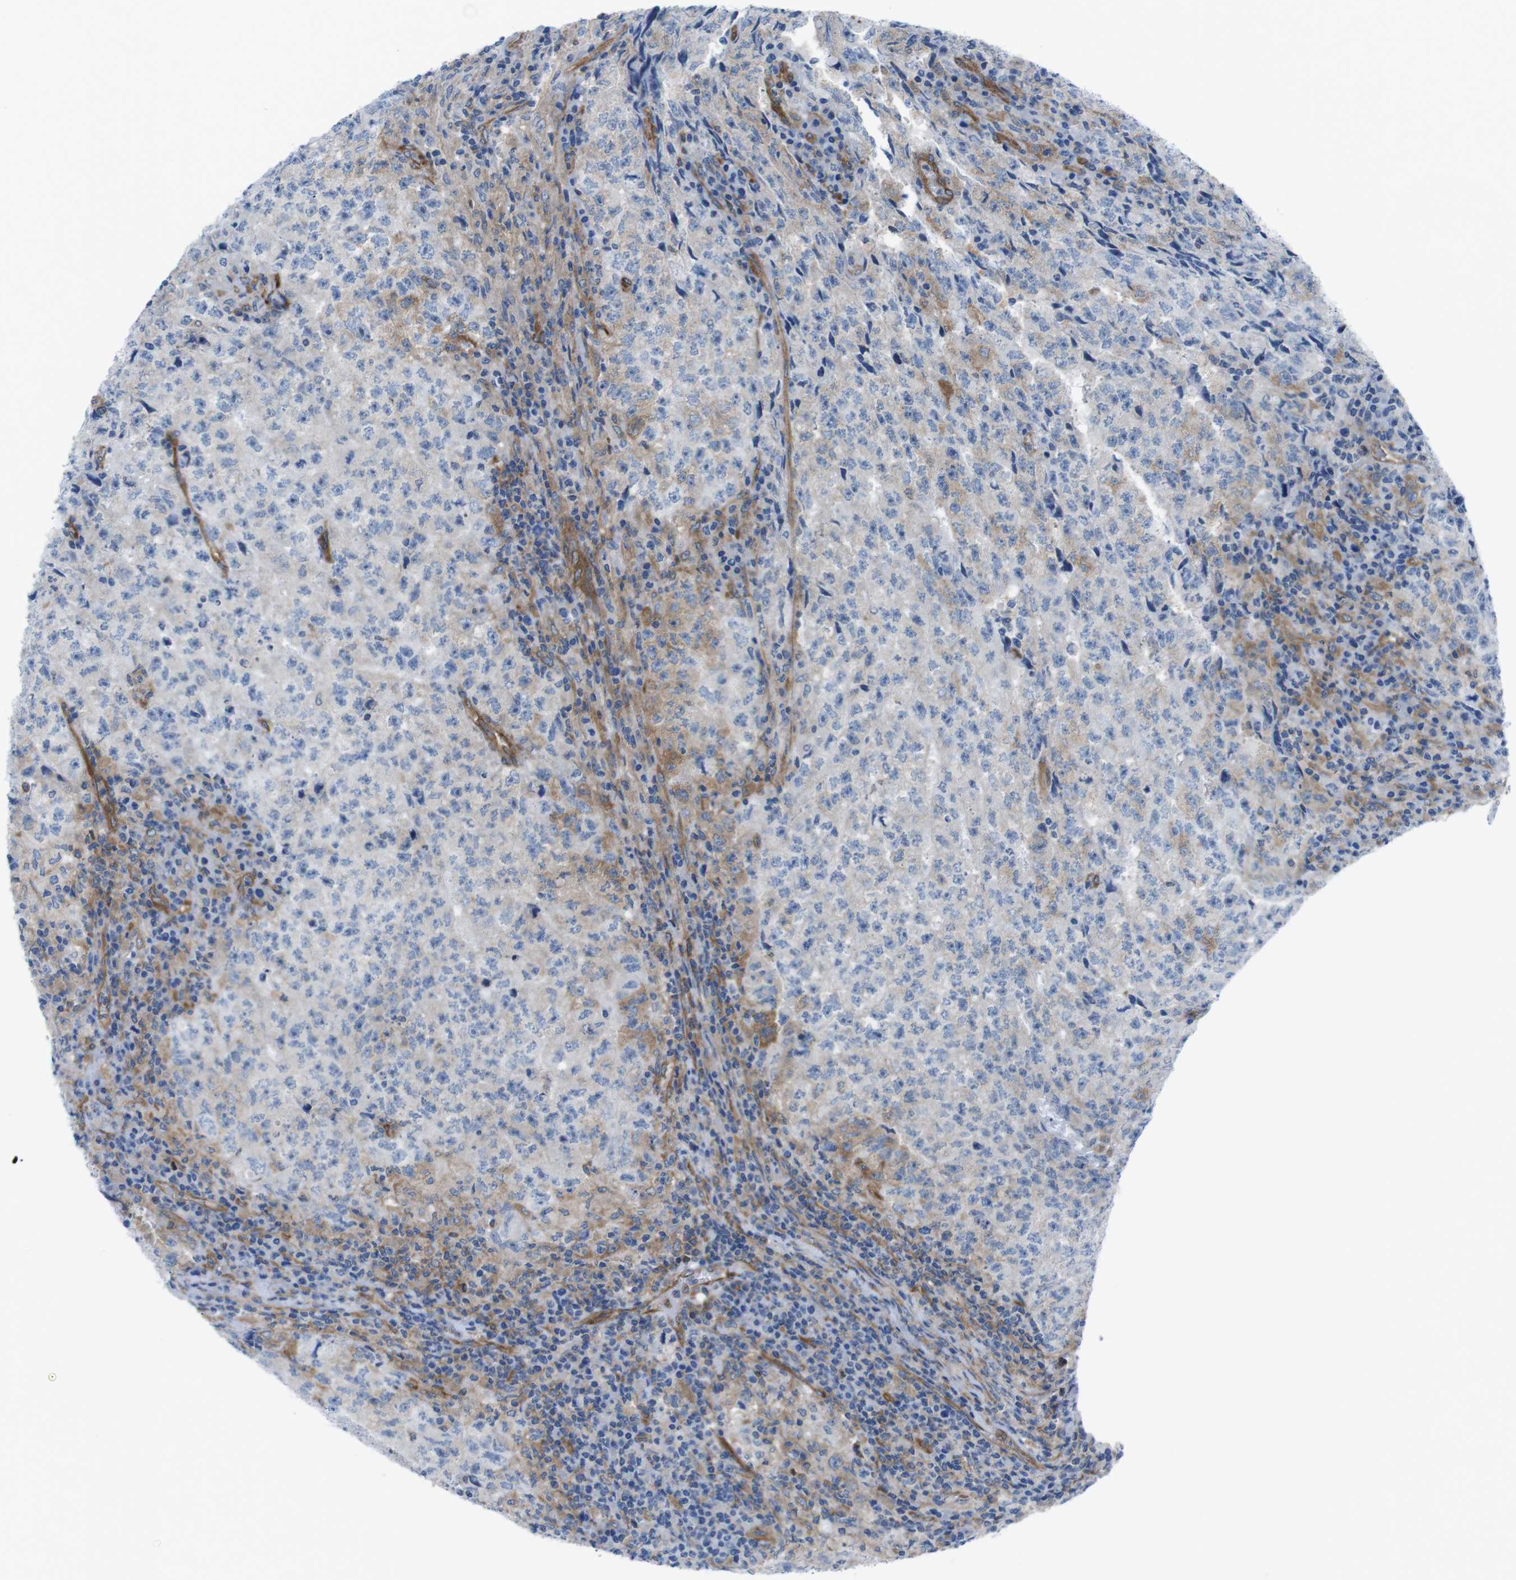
{"staining": {"intensity": "moderate", "quantity": "<25%", "location": "cytoplasmic/membranous"}, "tissue": "testis cancer", "cell_type": "Tumor cells", "image_type": "cancer", "snomed": [{"axis": "morphology", "description": "Necrosis, NOS"}, {"axis": "morphology", "description": "Carcinoma, Embryonal, NOS"}, {"axis": "topography", "description": "Testis"}], "caption": "Immunohistochemical staining of testis cancer exhibits low levels of moderate cytoplasmic/membranous protein expression in approximately <25% of tumor cells.", "gene": "DIAPH2", "patient": {"sex": "male", "age": 19}}